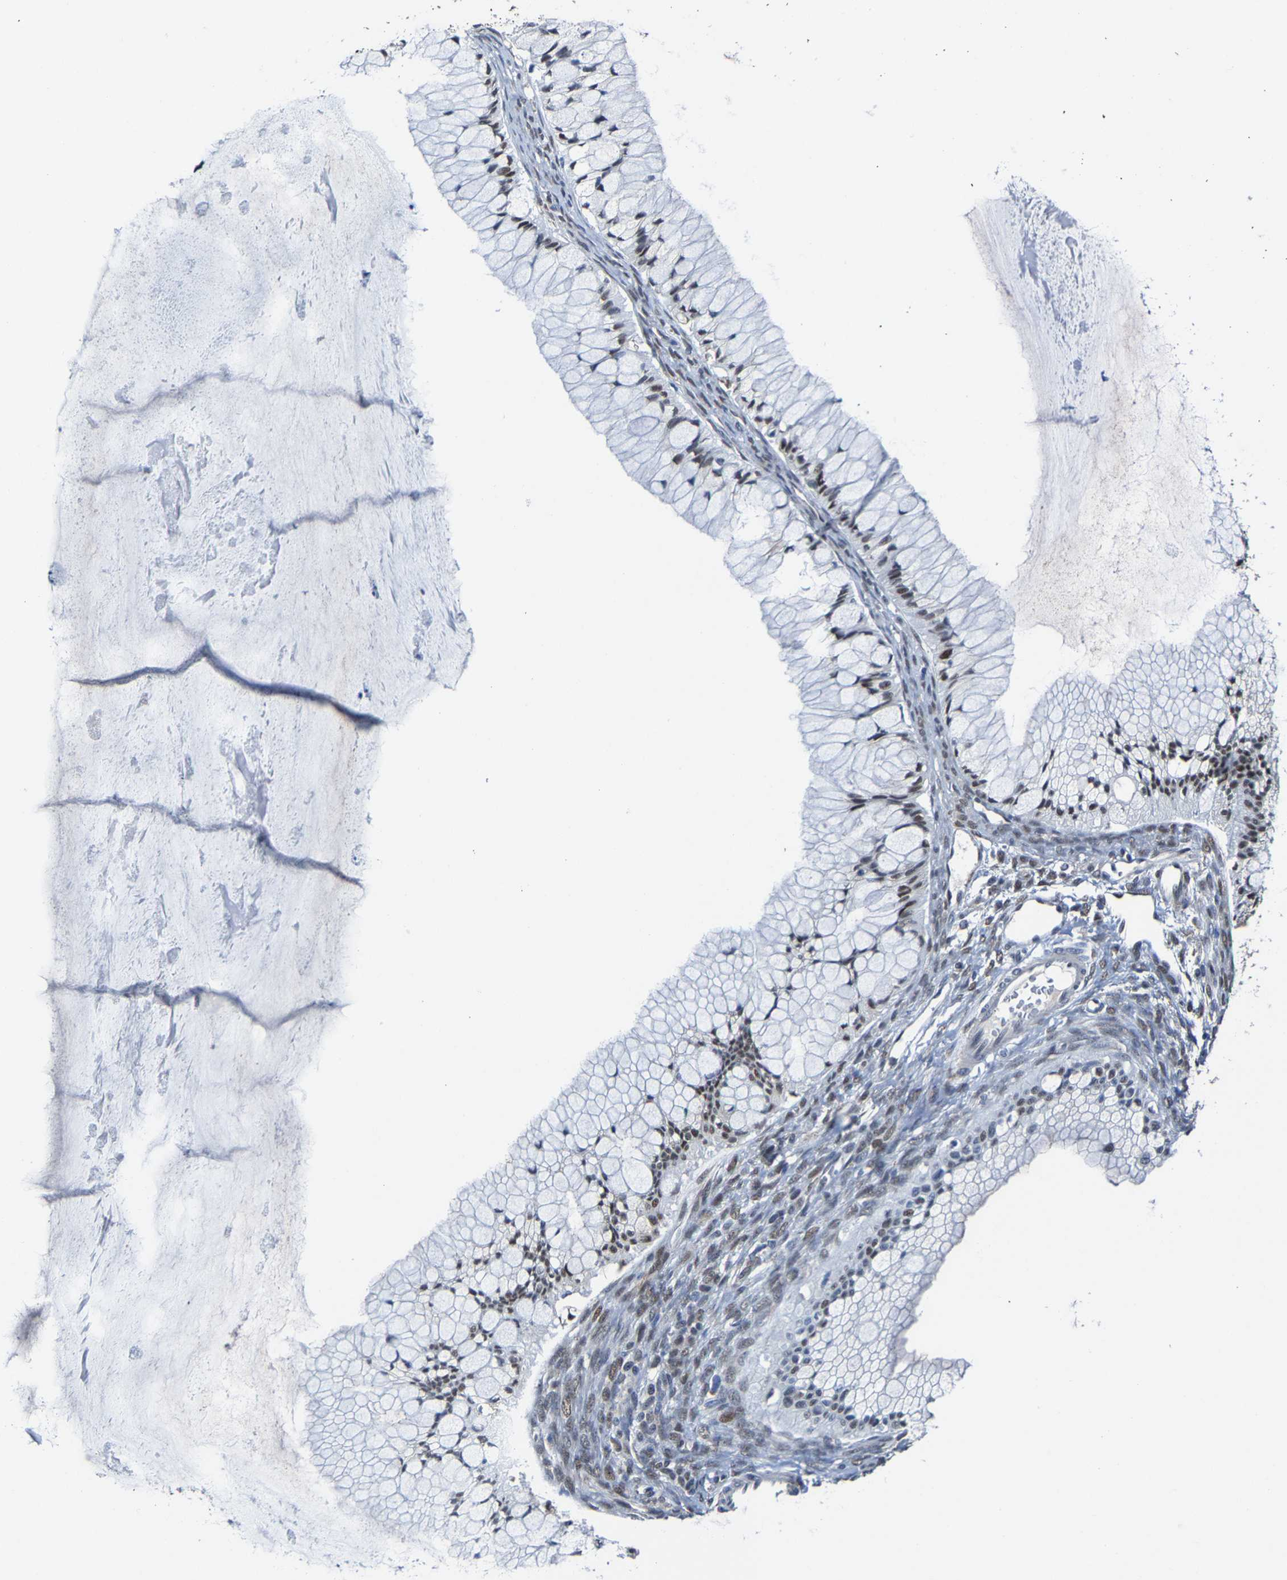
{"staining": {"intensity": "weak", "quantity": "25%-75%", "location": "nuclear"}, "tissue": "ovarian cancer", "cell_type": "Tumor cells", "image_type": "cancer", "snomed": [{"axis": "morphology", "description": "Cystadenocarcinoma, mucinous, NOS"}, {"axis": "topography", "description": "Ovary"}], "caption": "This image displays immunohistochemistry staining of ovarian mucinous cystadenocarcinoma, with low weak nuclear positivity in approximately 25%-75% of tumor cells.", "gene": "METTL1", "patient": {"sex": "female", "age": 57}}